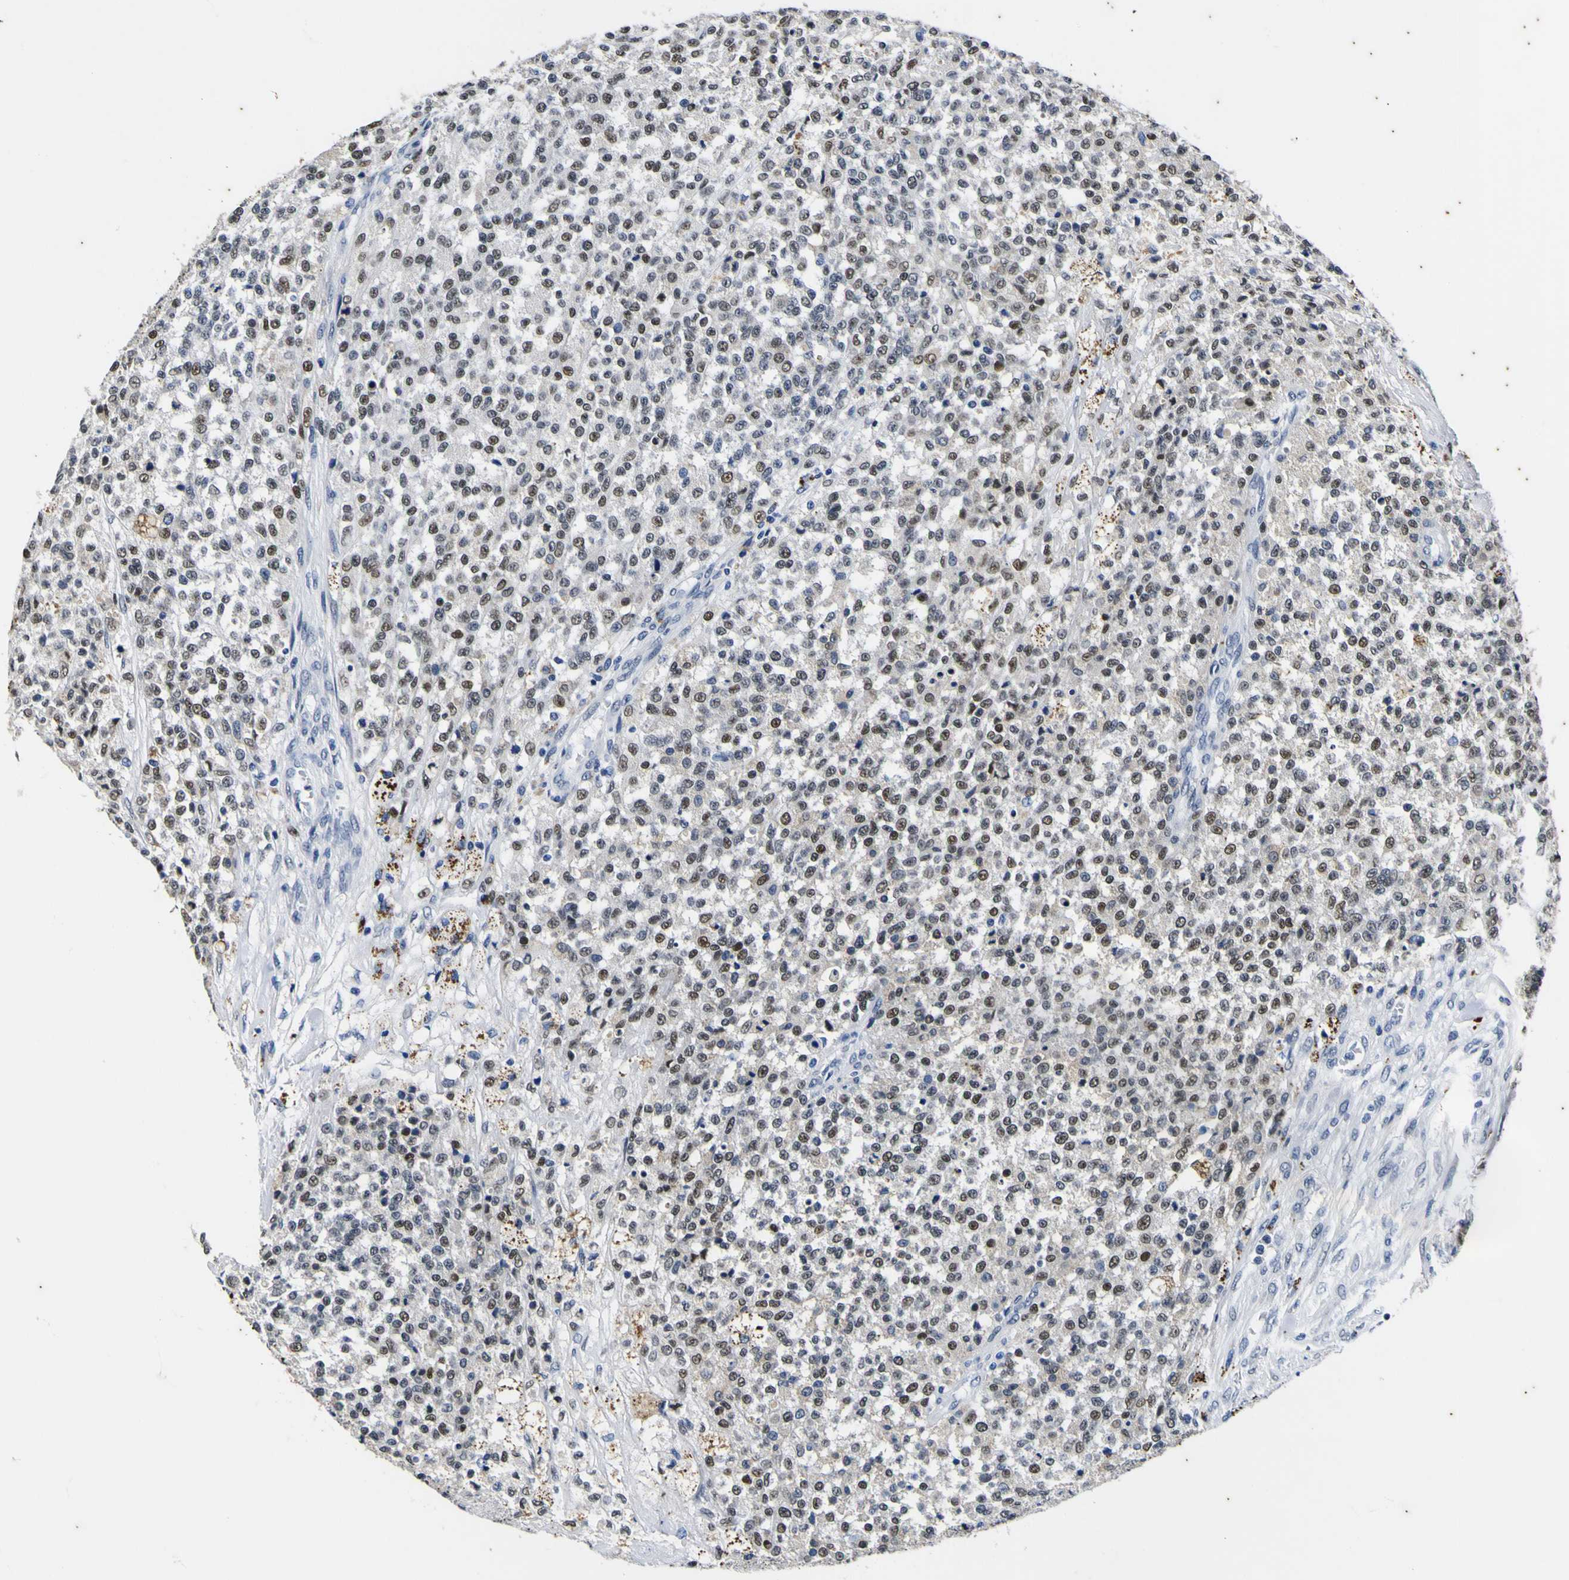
{"staining": {"intensity": "moderate", "quantity": ">75%", "location": "nuclear"}, "tissue": "testis cancer", "cell_type": "Tumor cells", "image_type": "cancer", "snomed": [{"axis": "morphology", "description": "Seminoma, NOS"}, {"axis": "topography", "description": "Testis"}], "caption": "DAB immunohistochemical staining of human testis seminoma reveals moderate nuclear protein staining in approximately >75% of tumor cells. (IHC, brightfield microscopy, high magnification).", "gene": "IGFLR1", "patient": {"sex": "male", "age": 59}}